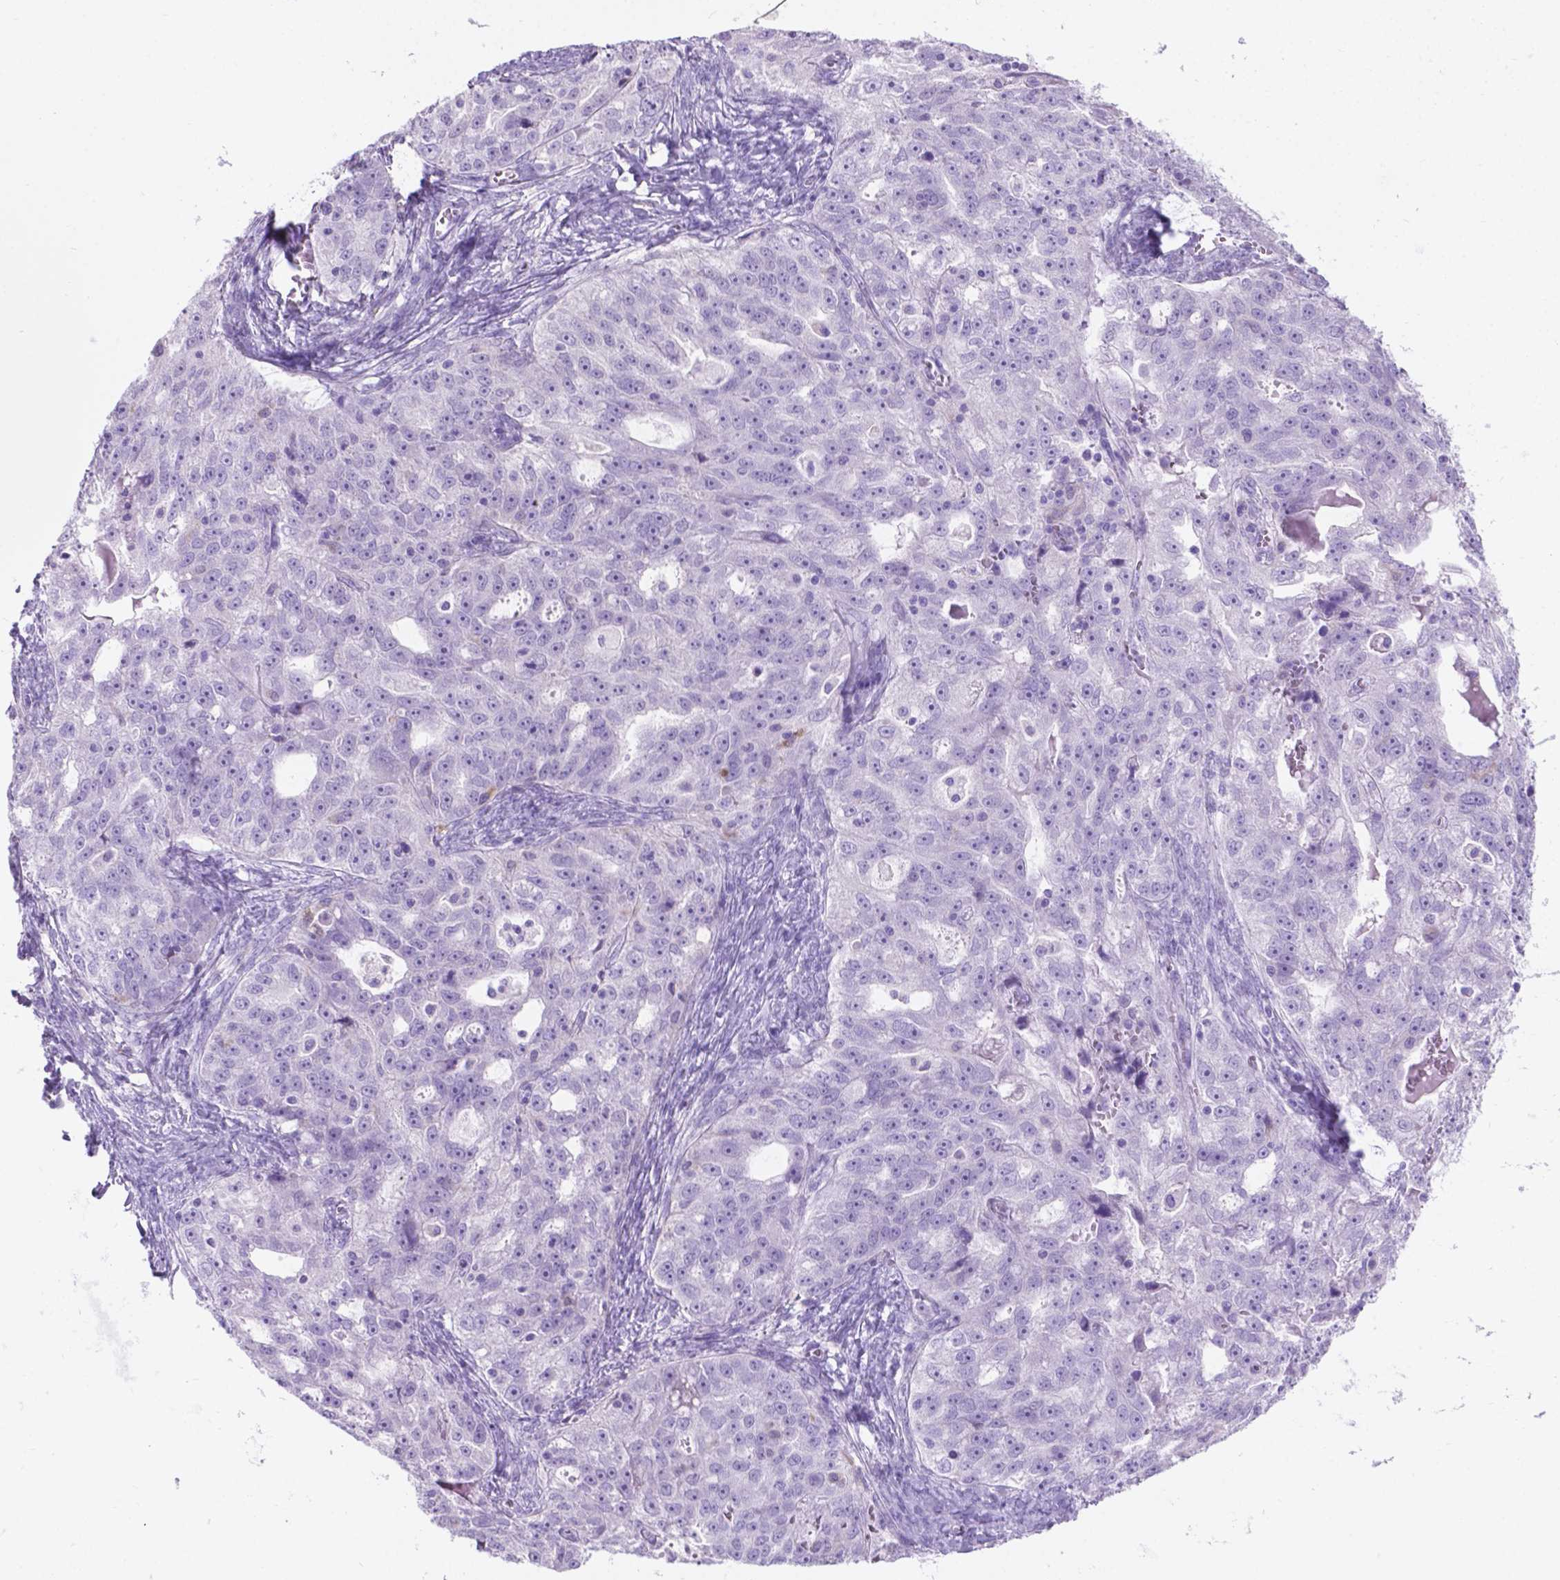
{"staining": {"intensity": "negative", "quantity": "none", "location": "none"}, "tissue": "ovarian cancer", "cell_type": "Tumor cells", "image_type": "cancer", "snomed": [{"axis": "morphology", "description": "Cystadenocarcinoma, serous, NOS"}, {"axis": "topography", "description": "Ovary"}], "caption": "Immunohistochemistry of human ovarian cancer (serous cystadenocarcinoma) exhibits no positivity in tumor cells.", "gene": "GRIN2B", "patient": {"sex": "female", "age": 51}}